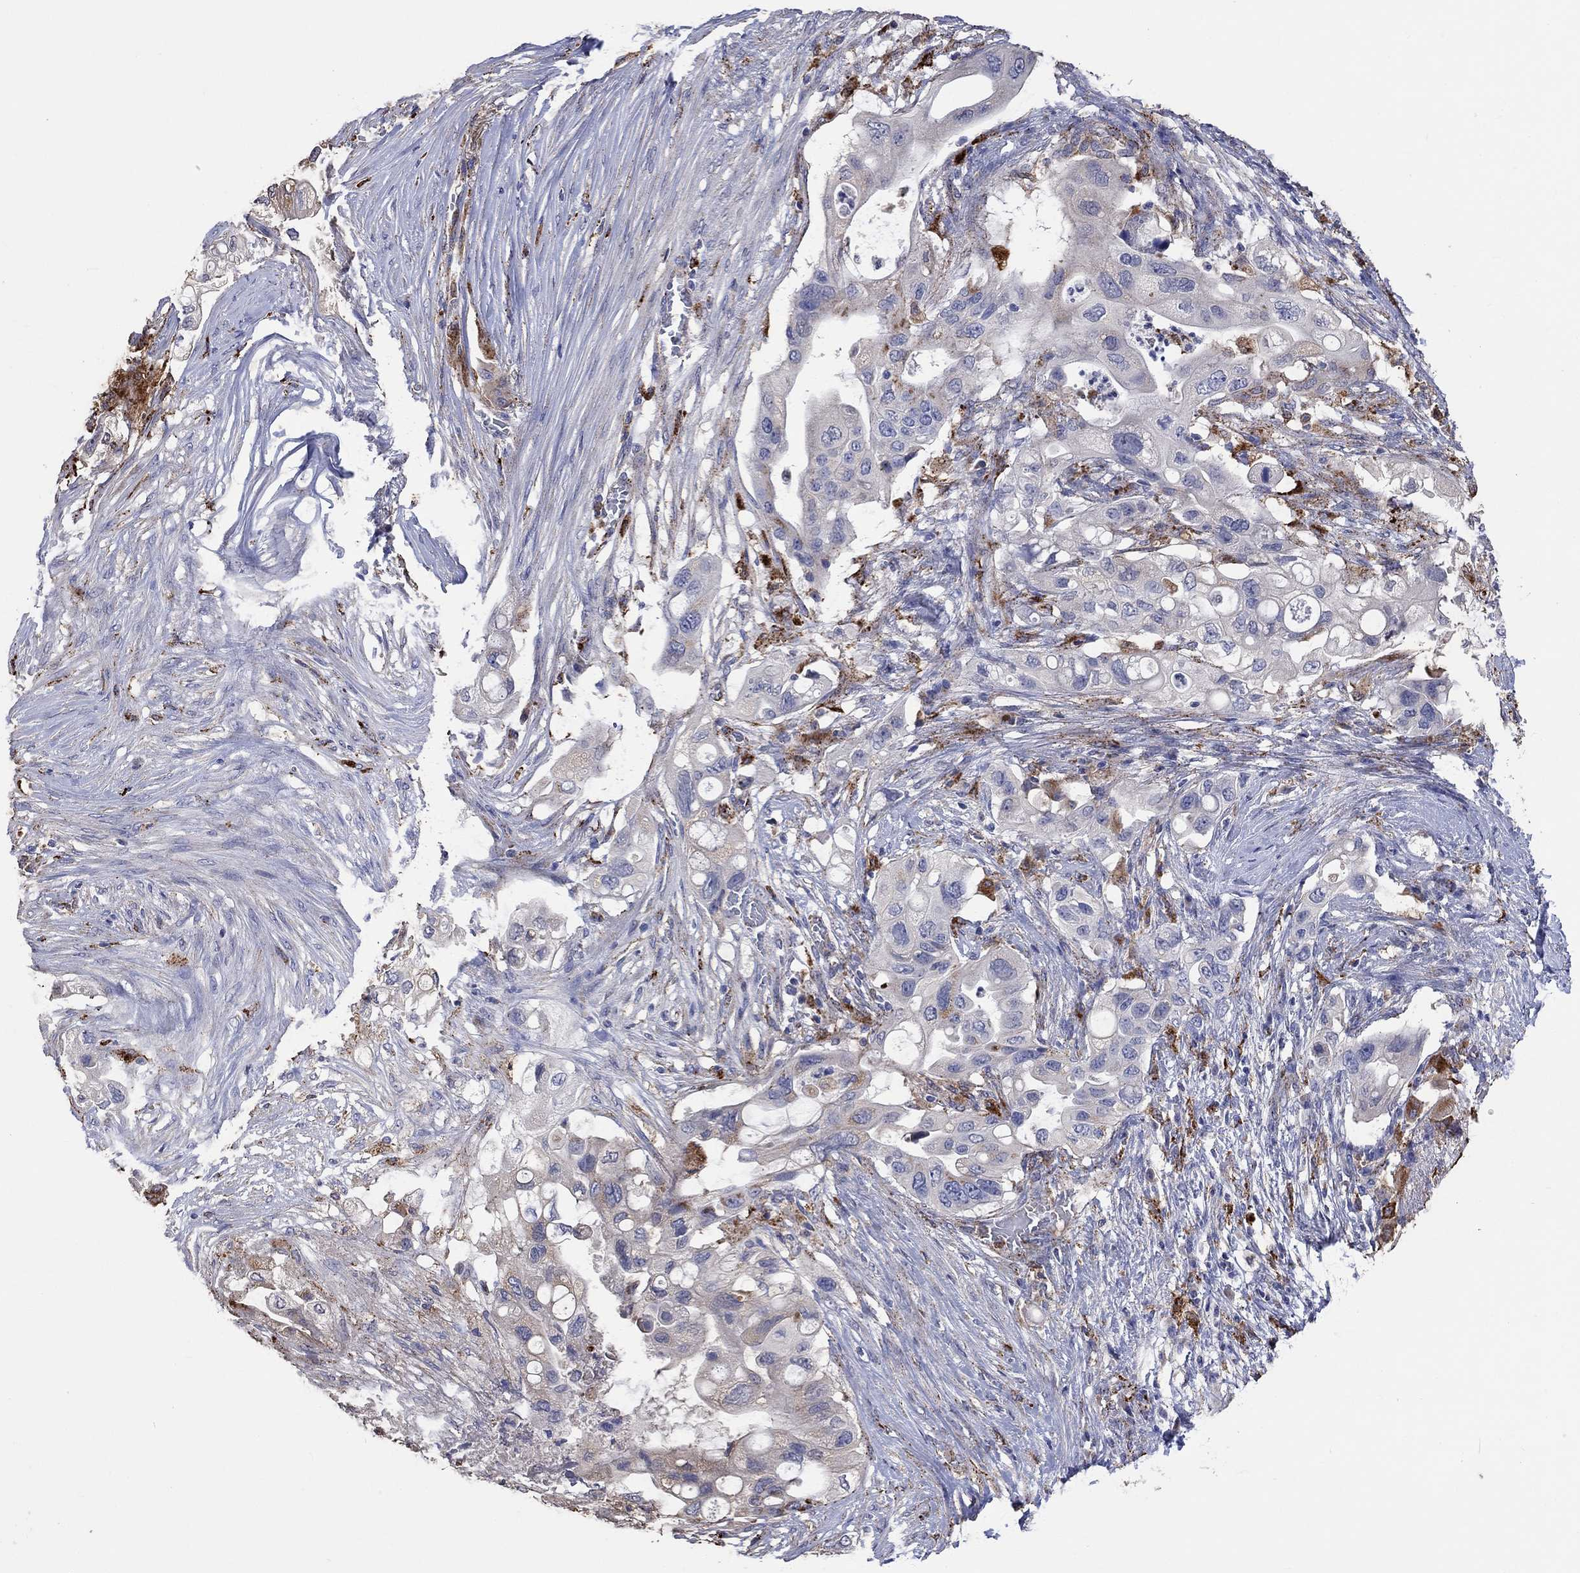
{"staining": {"intensity": "strong", "quantity": "<25%", "location": "cytoplasmic/membranous"}, "tissue": "pancreatic cancer", "cell_type": "Tumor cells", "image_type": "cancer", "snomed": [{"axis": "morphology", "description": "Adenocarcinoma, NOS"}, {"axis": "topography", "description": "Pancreas"}], "caption": "Immunohistochemistry histopathology image of pancreatic adenocarcinoma stained for a protein (brown), which displays medium levels of strong cytoplasmic/membranous staining in approximately <25% of tumor cells.", "gene": "CTSB", "patient": {"sex": "female", "age": 72}}